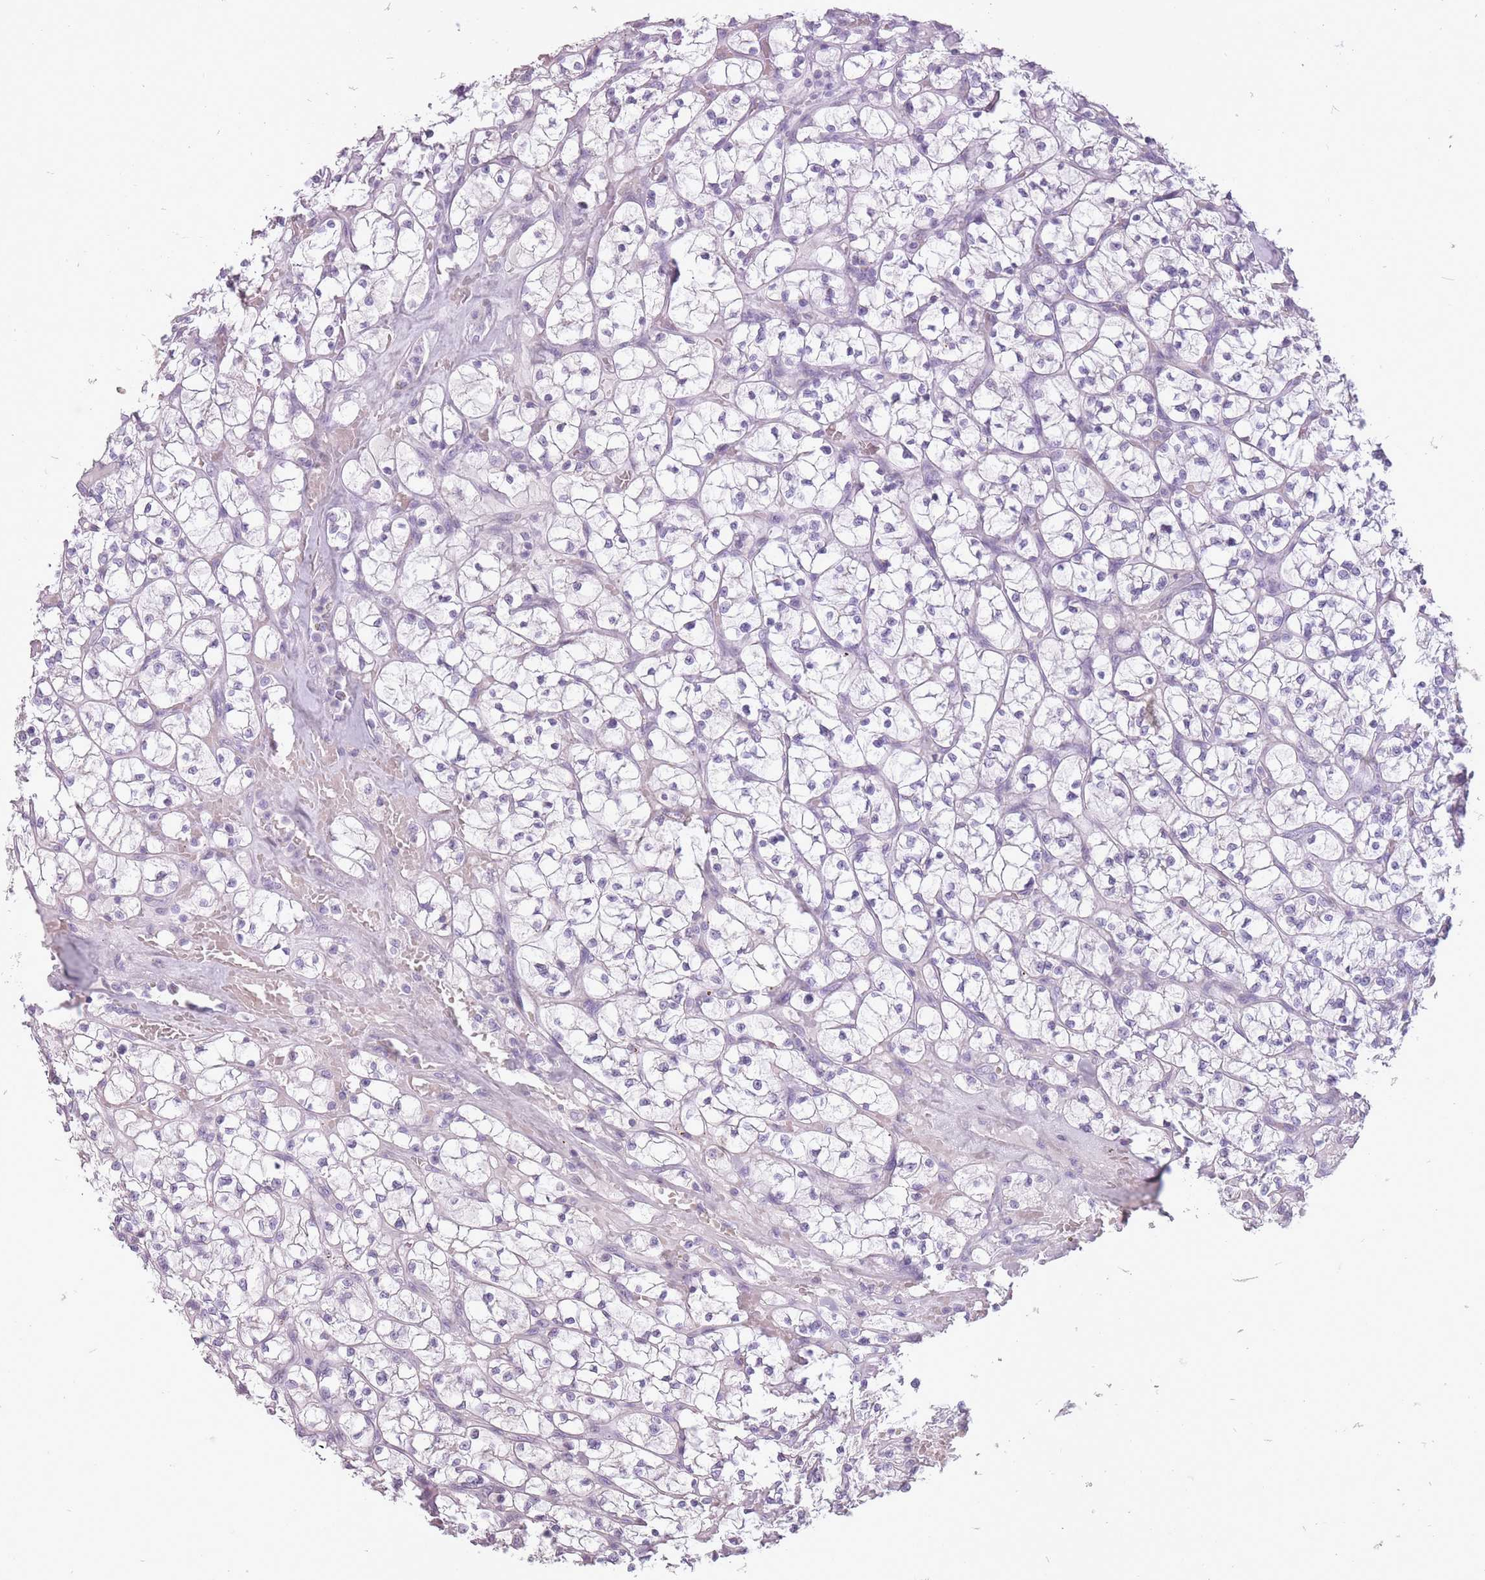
{"staining": {"intensity": "negative", "quantity": "none", "location": "none"}, "tissue": "renal cancer", "cell_type": "Tumor cells", "image_type": "cancer", "snomed": [{"axis": "morphology", "description": "Adenocarcinoma, NOS"}, {"axis": "topography", "description": "Kidney"}], "caption": "This image is of adenocarcinoma (renal) stained with immunohistochemistry to label a protein in brown with the nuclei are counter-stained blue. There is no positivity in tumor cells.", "gene": "RFX4", "patient": {"sex": "female", "age": 64}}